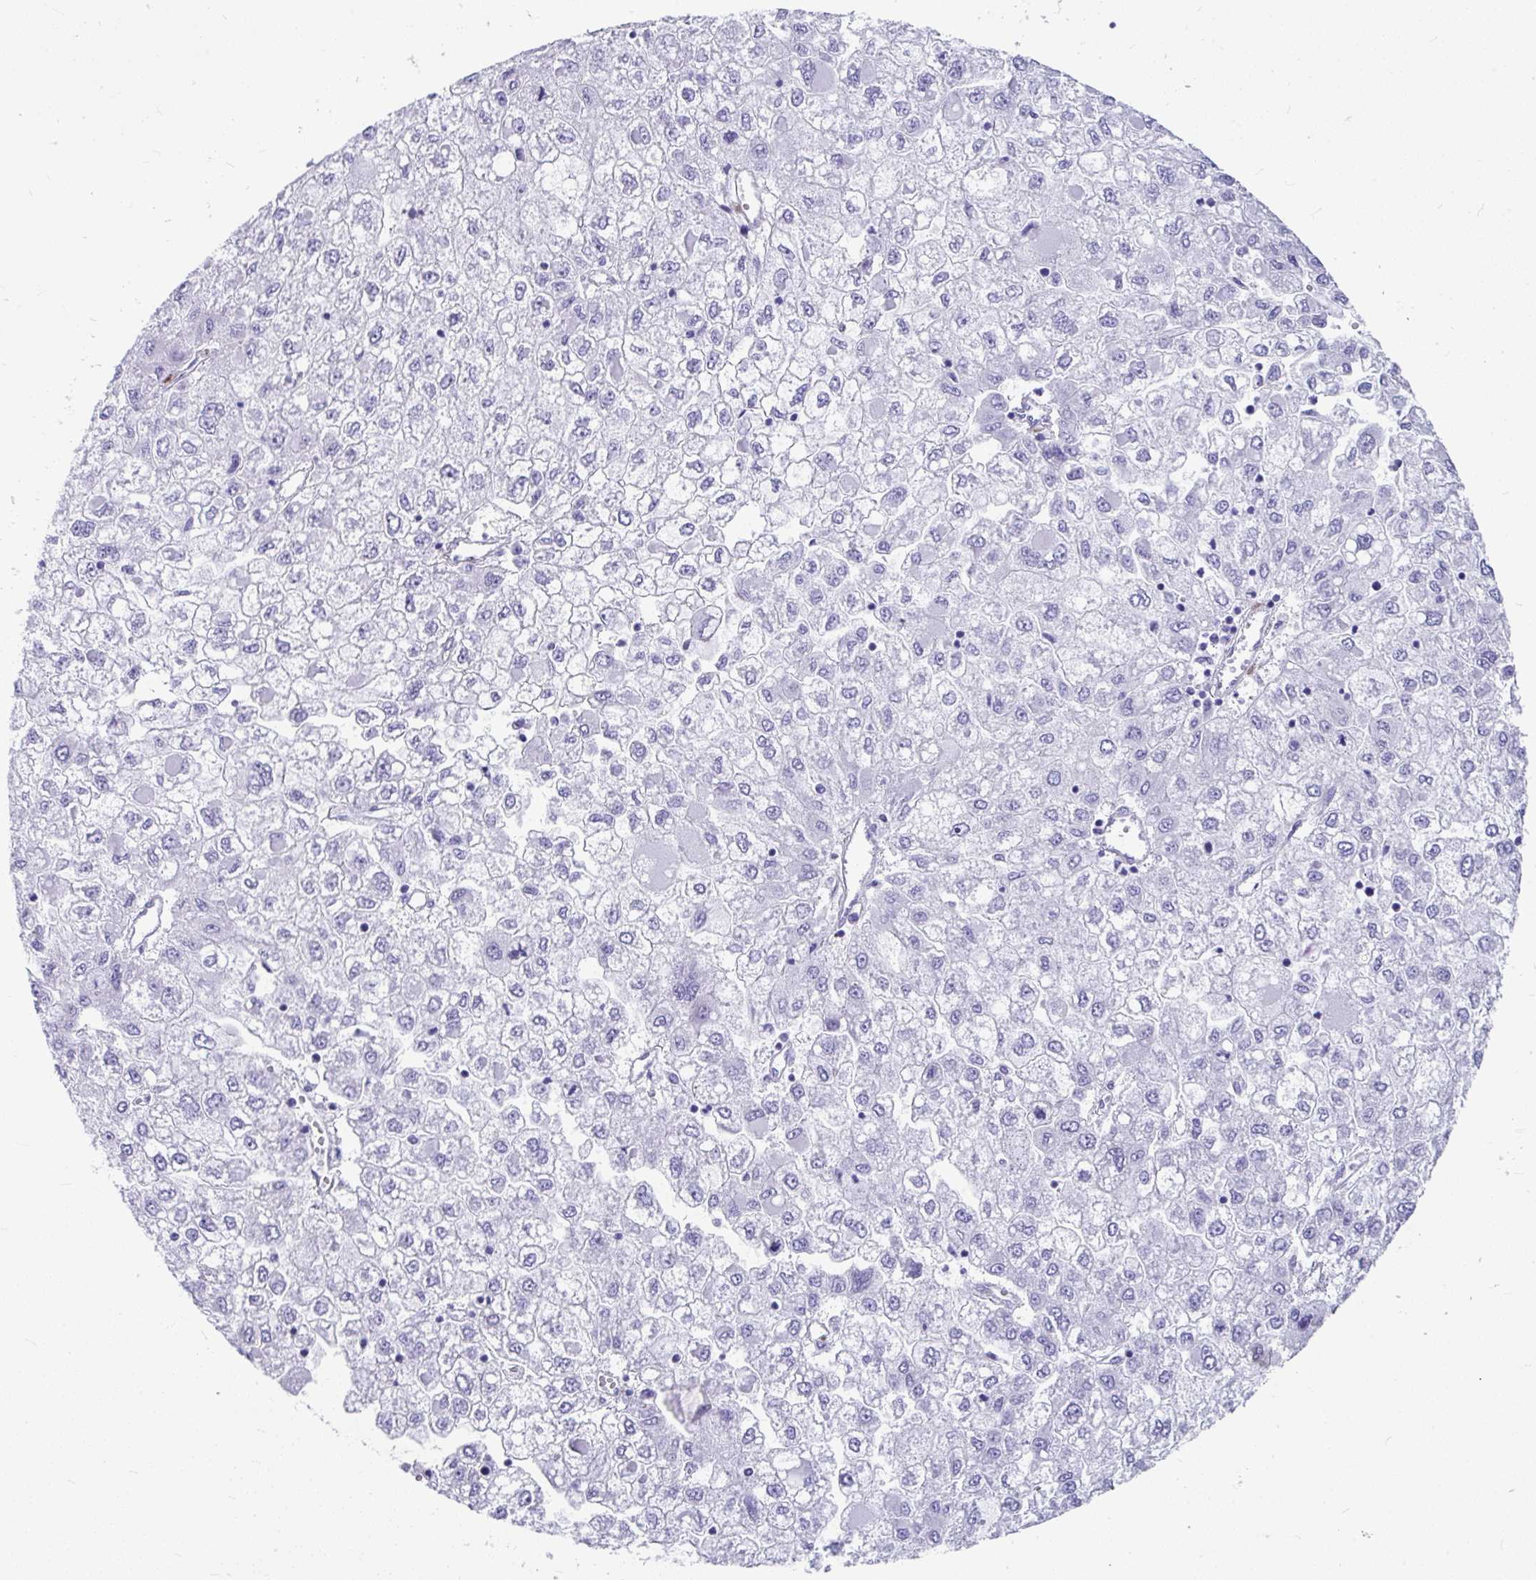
{"staining": {"intensity": "negative", "quantity": "none", "location": "none"}, "tissue": "liver cancer", "cell_type": "Tumor cells", "image_type": "cancer", "snomed": [{"axis": "morphology", "description": "Carcinoma, Hepatocellular, NOS"}, {"axis": "topography", "description": "Liver"}], "caption": "There is no significant staining in tumor cells of liver cancer (hepatocellular carcinoma).", "gene": "GRXCR2", "patient": {"sex": "male", "age": 40}}